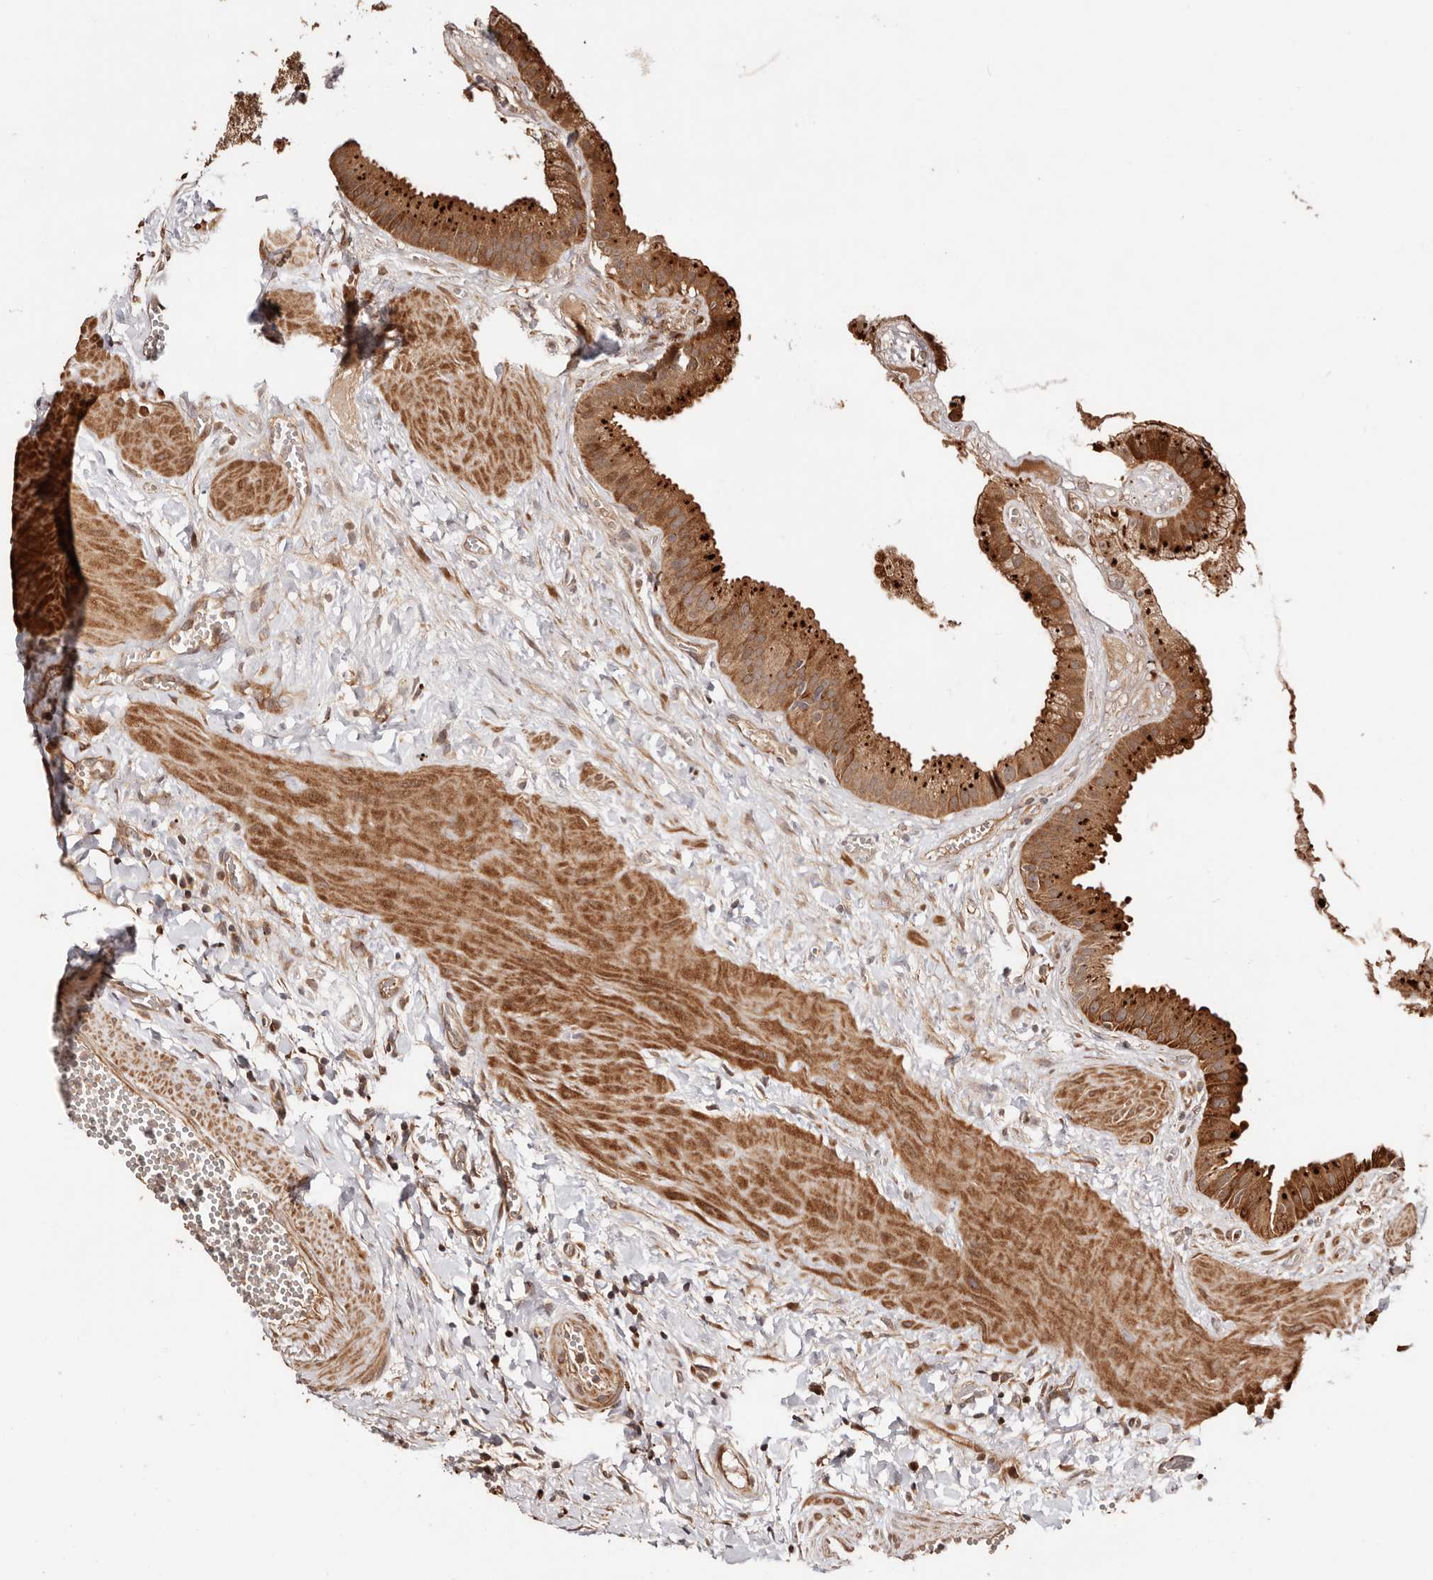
{"staining": {"intensity": "strong", "quantity": ">75%", "location": "cytoplasmic/membranous"}, "tissue": "gallbladder", "cell_type": "Glandular cells", "image_type": "normal", "snomed": [{"axis": "morphology", "description": "Normal tissue, NOS"}, {"axis": "topography", "description": "Gallbladder"}], "caption": "Immunohistochemical staining of unremarkable human gallbladder exhibits high levels of strong cytoplasmic/membranous expression in approximately >75% of glandular cells. The staining is performed using DAB brown chromogen to label protein expression. The nuclei are counter-stained blue using hematoxylin.", "gene": "PTPN22", "patient": {"sex": "male", "age": 55}}